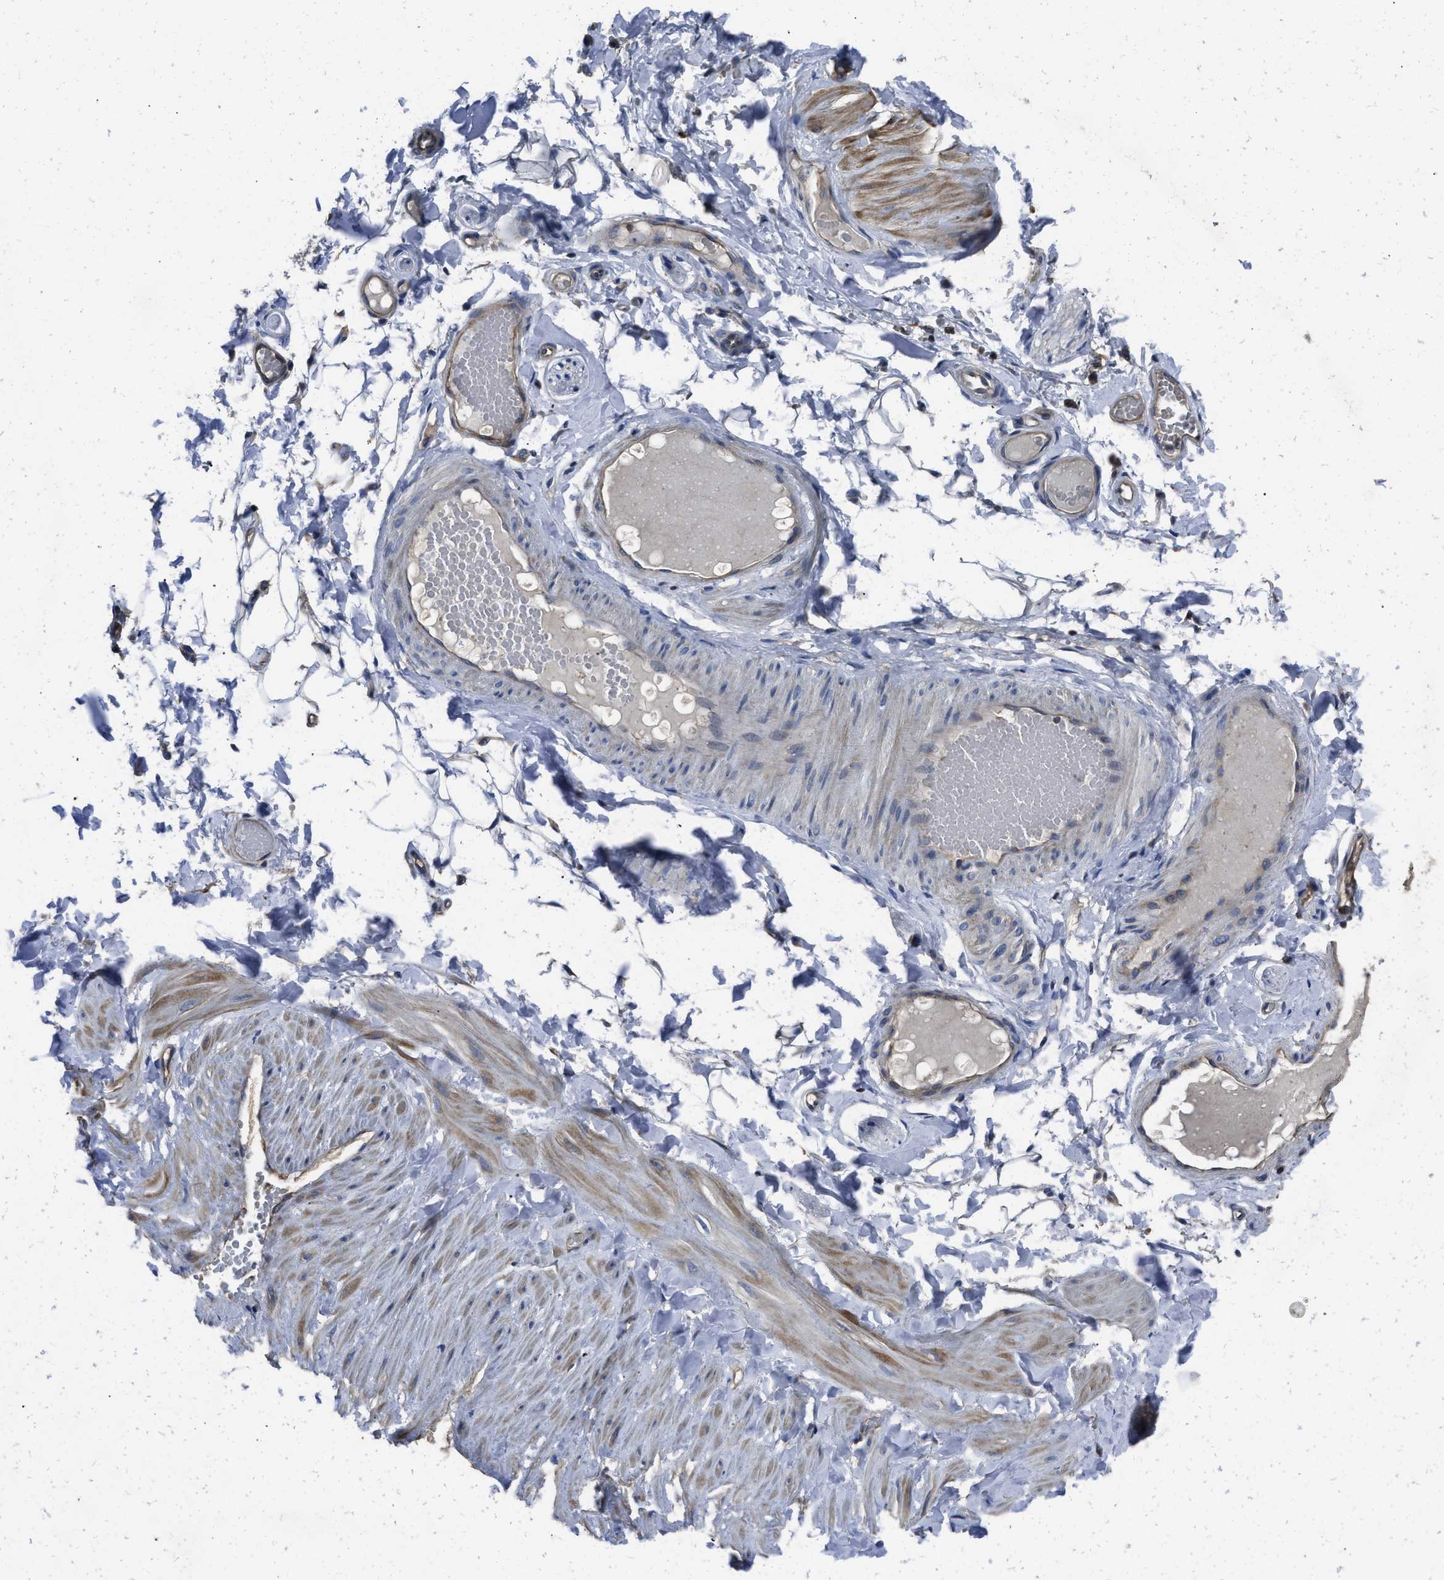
{"staining": {"intensity": "negative", "quantity": "none", "location": "none"}, "tissue": "adipose tissue", "cell_type": "Adipocytes", "image_type": "normal", "snomed": [{"axis": "morphology", "description": "Normal tissue, NOS"}, {"axis": "topography", "description": "Adipose tissue"}, {"axis": "topography", "description": "Vascular tissue"}, {"axis": "topography", "description": "Peripheral nerve tissue"}], "caption": "A high-resolution image shows IHC staining of benign adipose tissue, which exhibits no significant positivity in adipocytes. The staining is performed using DAB (3,3'-diaminobenzidine) brown chromogen with nuclei counter-stained in using hematoxylin.", "gene": "YARS1", "patient": {"sex": "male", "age": 25}}